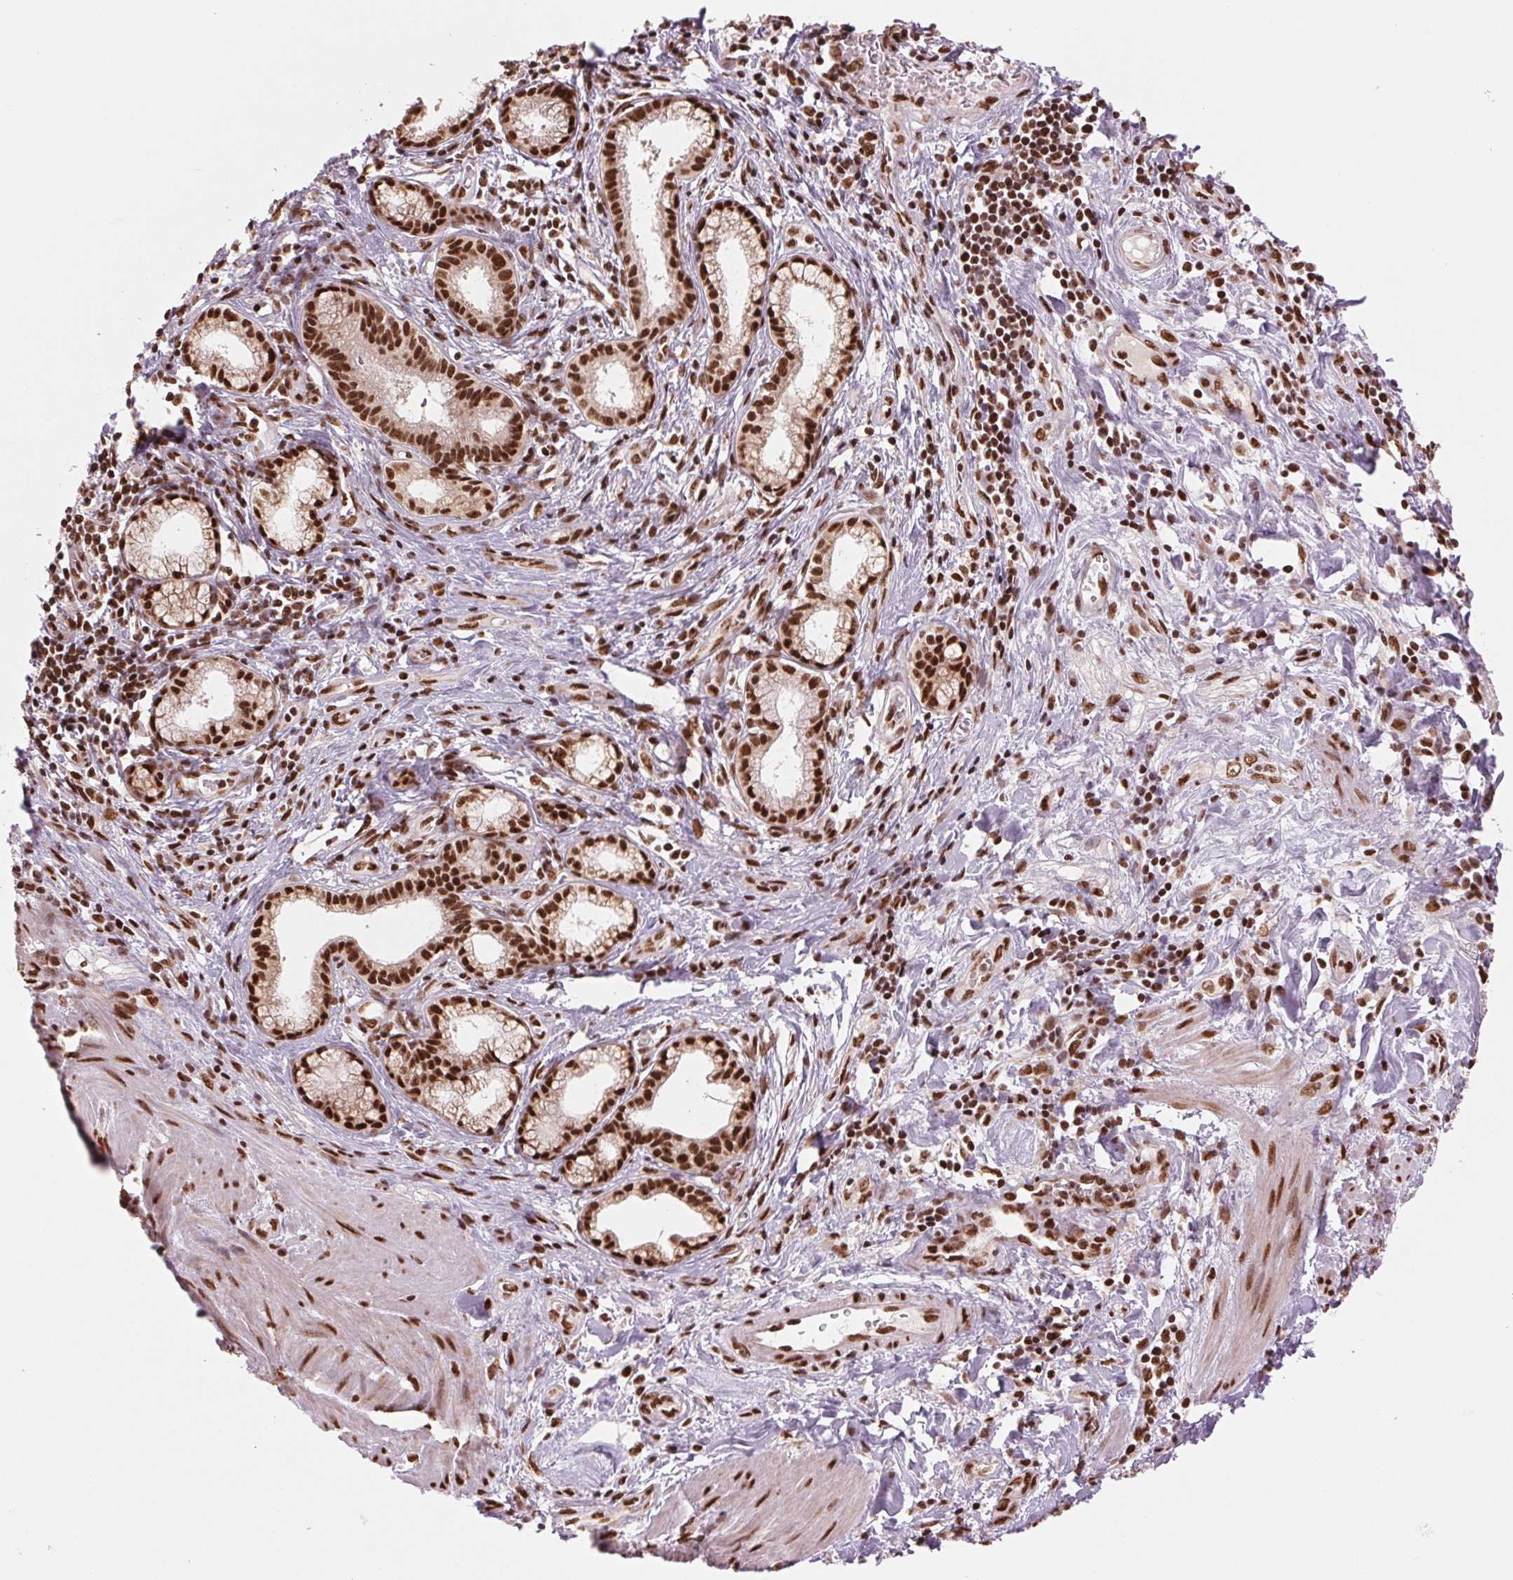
{"staining": {"intensity": "strong", "quantity": ">75%", "location": "nuclear"}, "tissue": "pancreatic cancer", "cell_type": "Tumor cells", "image_type": "cancer", "snomed": [{"axis": "morphology", "description": "Adenocarcinoma, NOS"}, {"axis": "topography", "description": "Pancreas"}], "caption": "Tumor cells exhibit high levels of strong nuclear positivity in about >75% of cells in adenocarcinoma (pancreatic).", "gene": "TTLL9", "patient": {"sex": "female", "age": 66}}